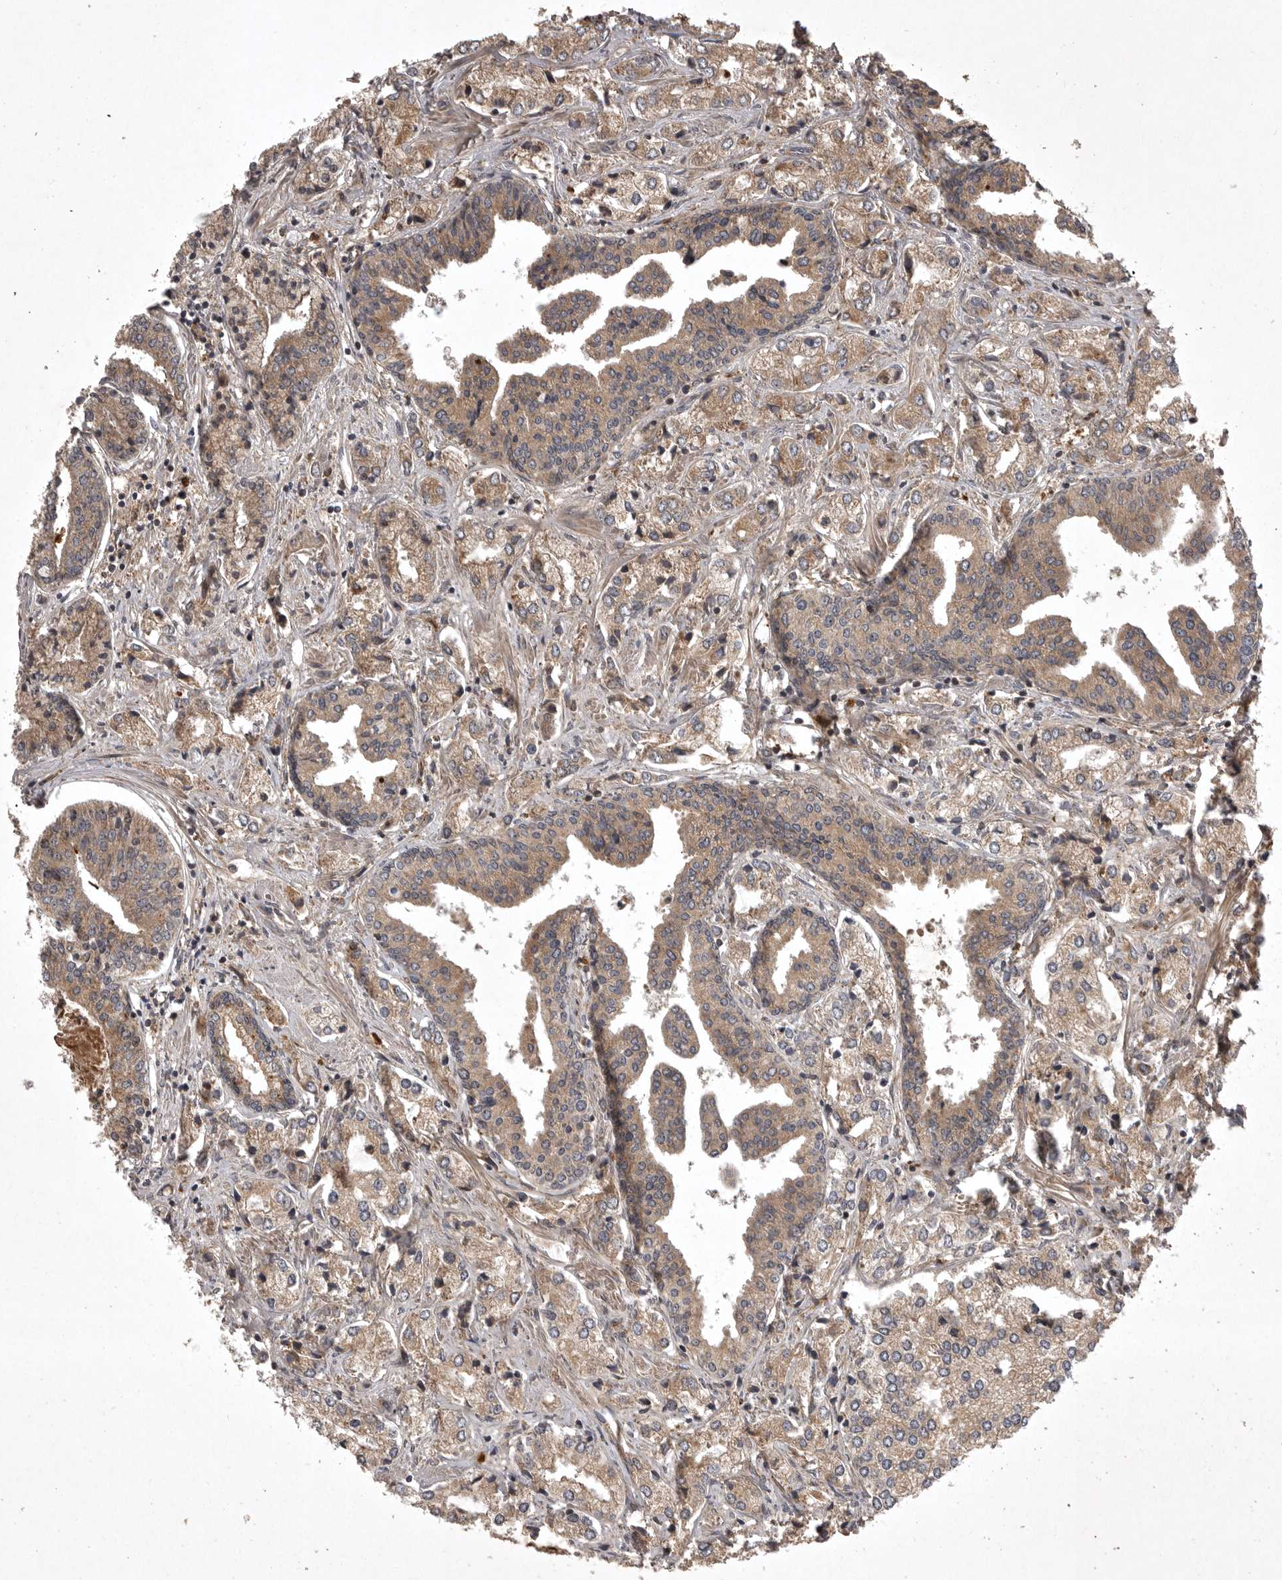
{"staining": {"intensity": "moderate", "quantity": ">75%", "location": "cytoplasmic/membranous"}, "tissue": "prostate cancer", "cell_type": "Tumor cells", "image_type": "cancer", "snomed": [{"axis": "morphology", "description": "Adenocarcinoma, High grade"}, {"axis": "topography", "description": "Prostate"}], "caption": "This is a micrograph of immunohistochemistry staining of prostate adenocarcinoma (high-grade), which shows moderate staining in the cytoplasmic/membranous of tumor cells.", "gene": "GPR31", "patient": {"sex": "male", "age": 66}}